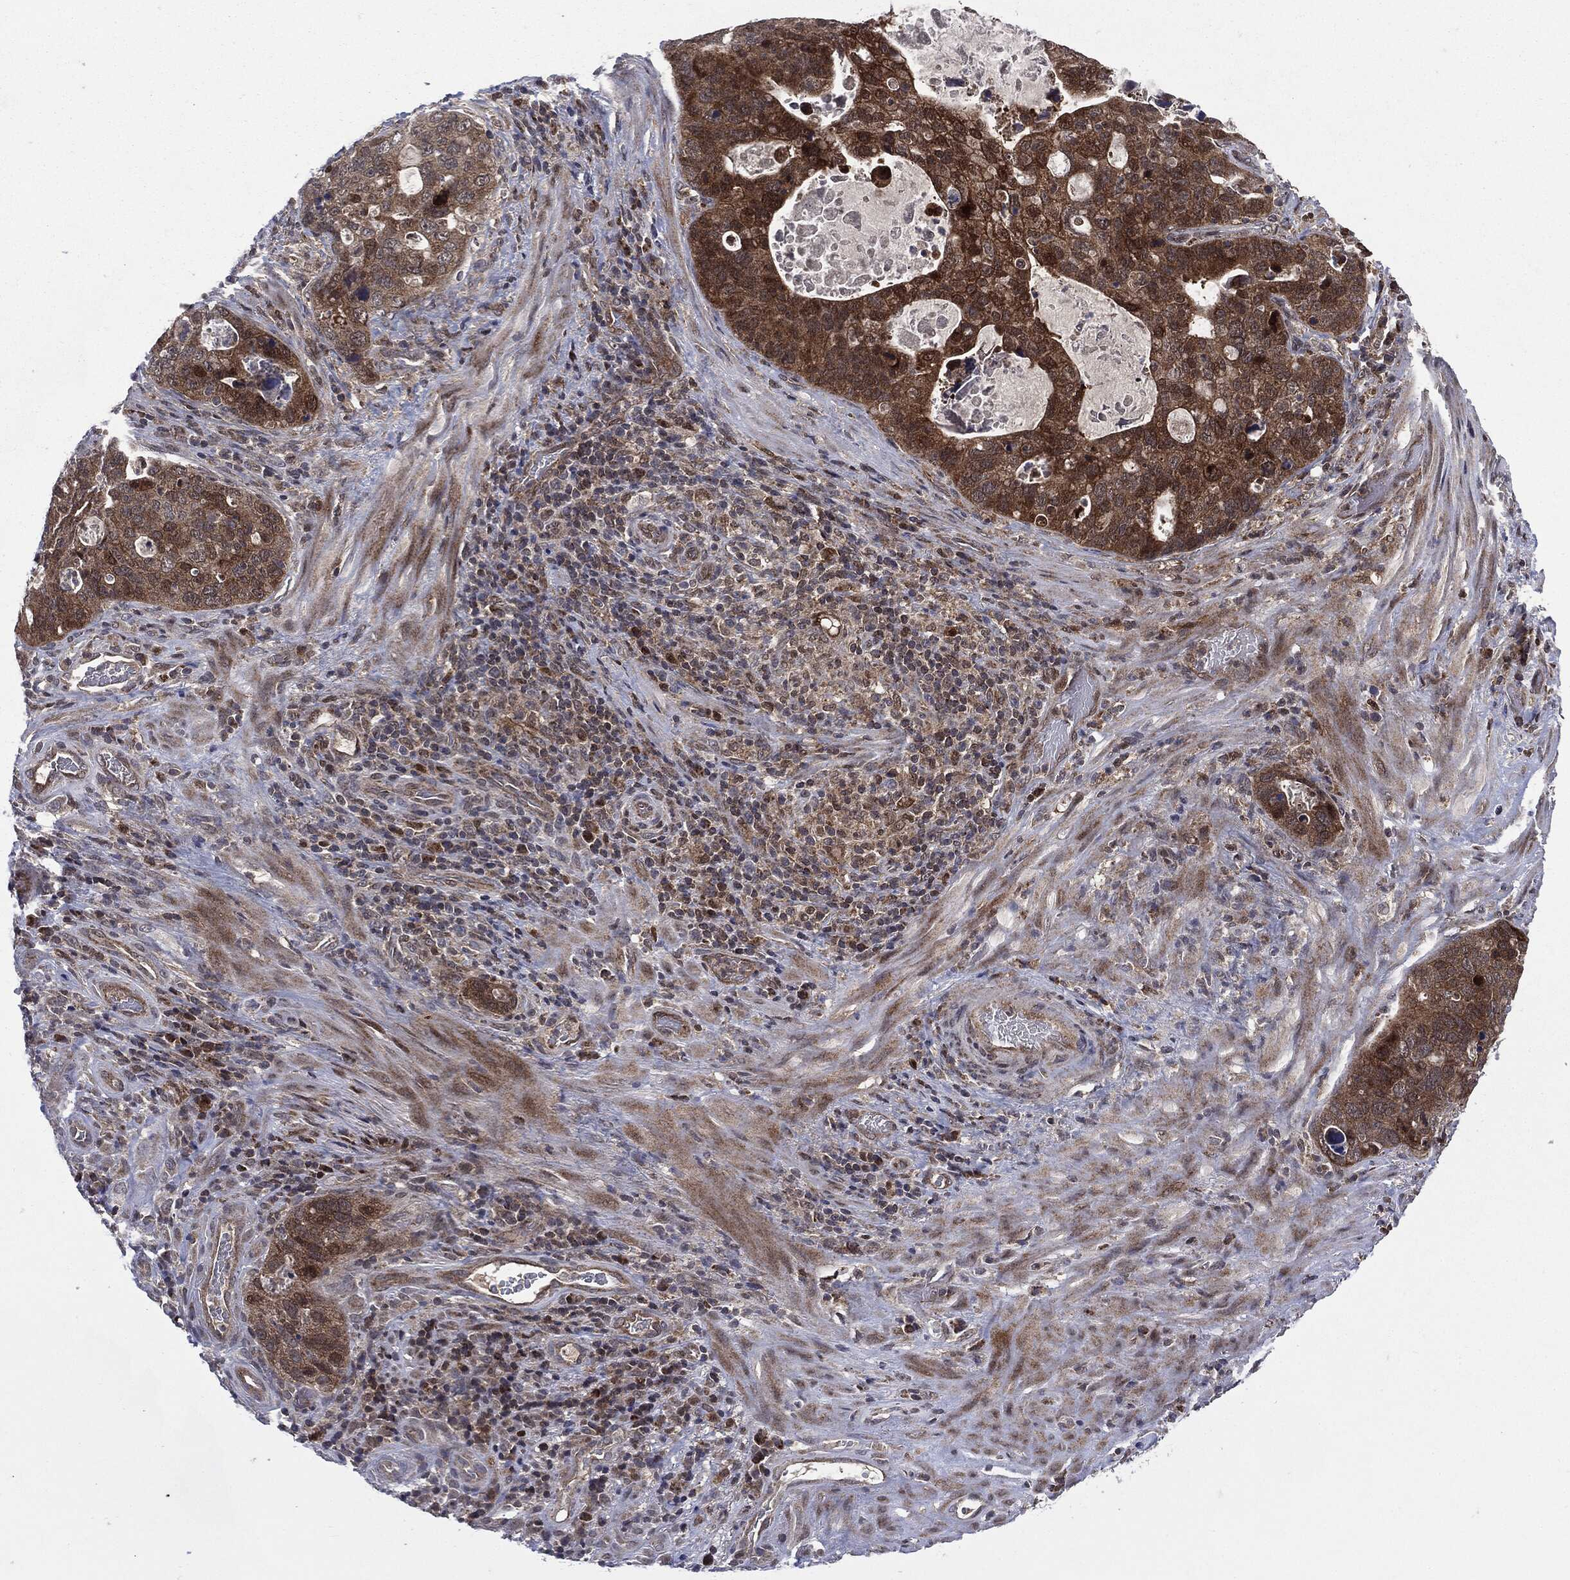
{"staining": {"intensity": "moderate", "quantity": ">75%", "location": "cytoplasmic/membranous"}, "tissue": "stomach cancer", "cell_type": "Tumor cells", "image_type": "cancer", "snomed": [{"axis": "morphology", "description": "Adenocarcinoma, NOS"}, {"axis": "topography", "description": "Stomach"}], "caption": "Immunohistochemical staining of adenocarcinoma (stomach) shows moderate cytoplasmic/membranous protein expression in approximately >75% of tumor cells. (Brightfield microscopy of DAB IHC at high magnification).", "gene": "PTPA", "patient": {"sex": "male", "age": 54}}